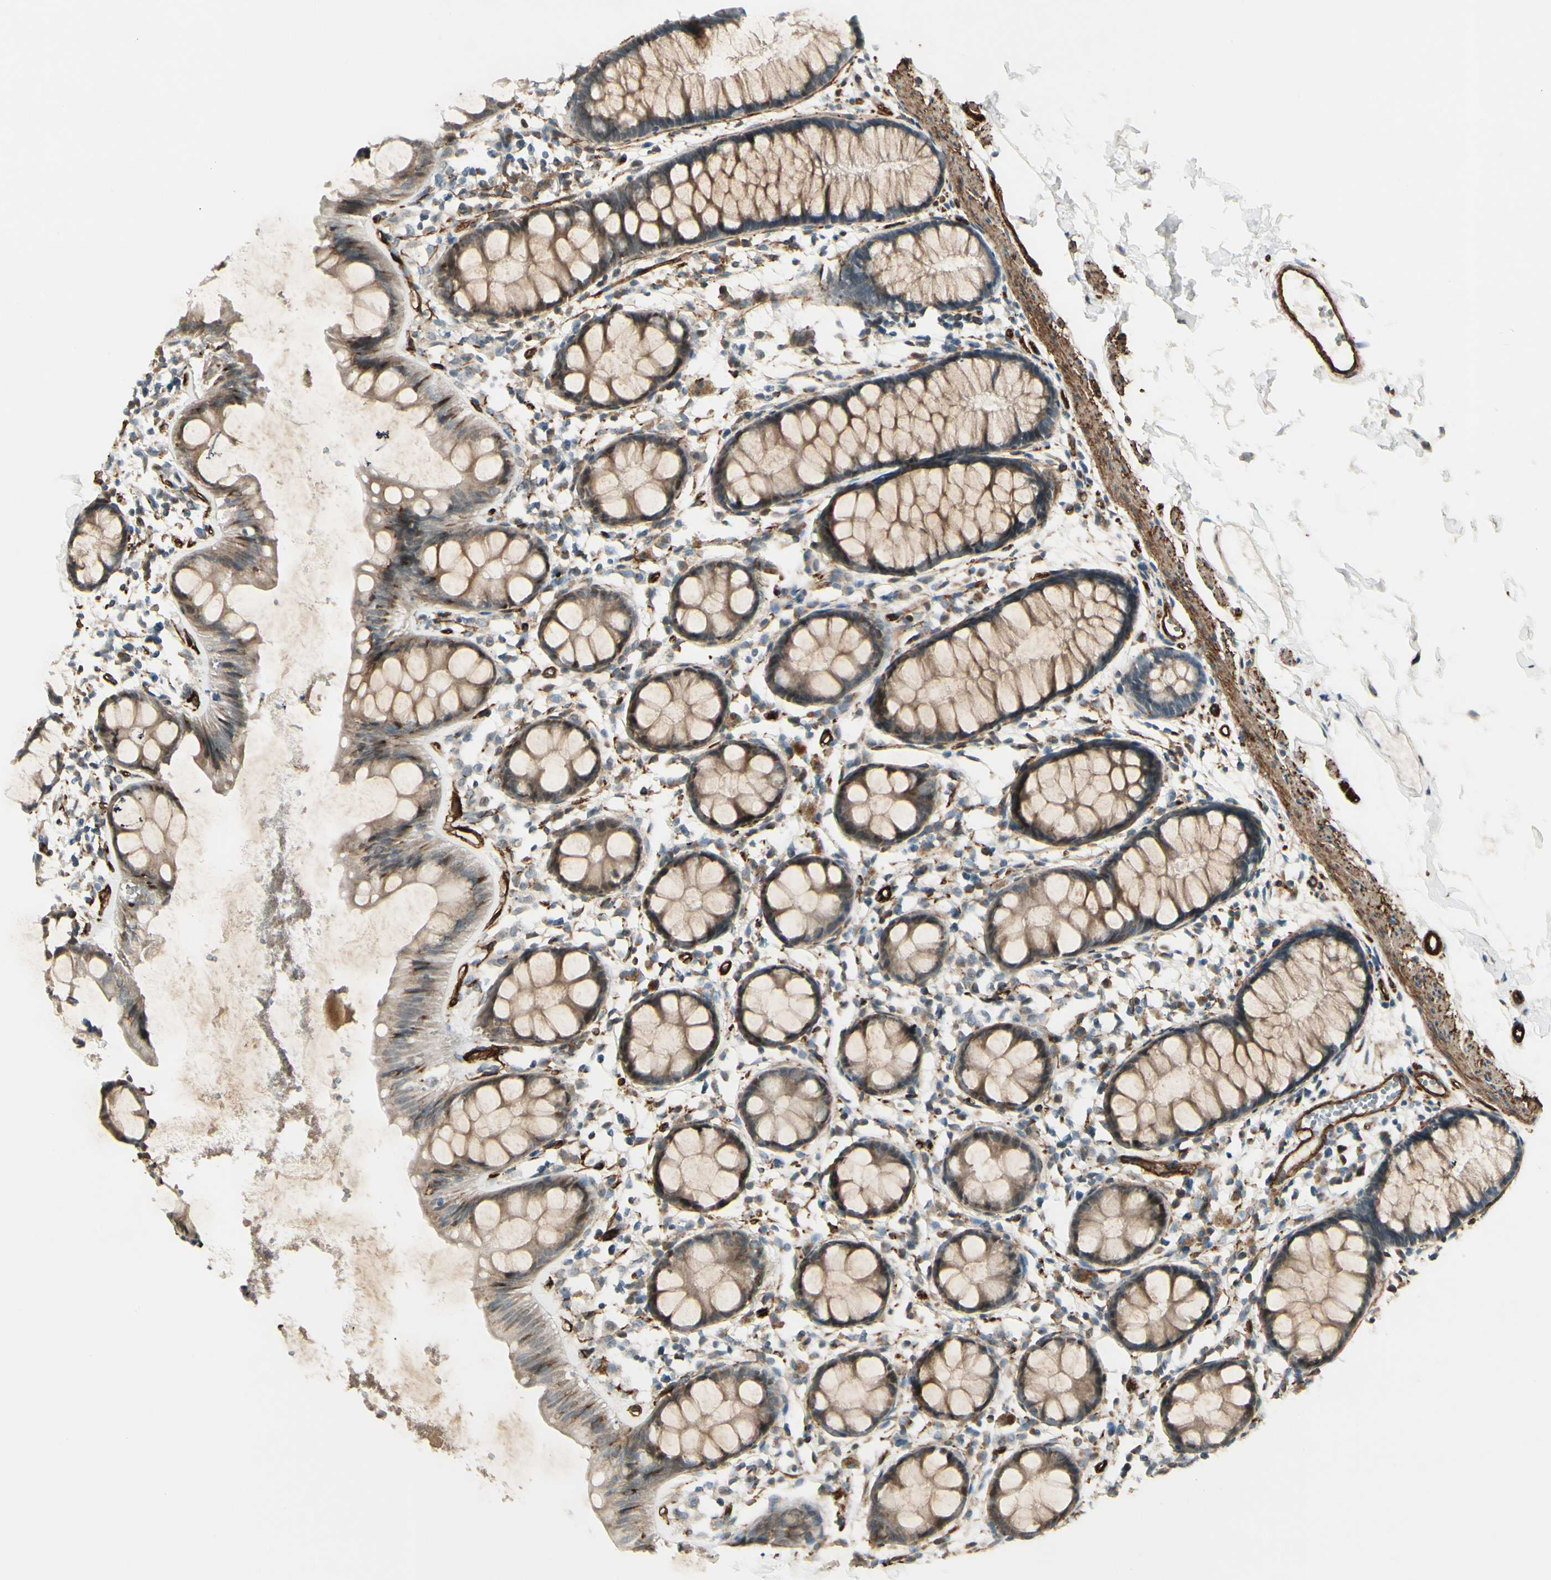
{"staining": {"intensity": "weak", "quantity": ">75%", "location": "cytoplasmic/membranous"}, "tissue": "rectum", "cell_type": "Glandular cells", "image_type": "normal", "snomed": [{"axis": "morphology", "description": "Normal tissue, NOS"}, {"axis": "topography", "description": "Rectum"}], "caption": "DAB immunohistochemical staining of unremarkable rectum reveals weak cytoplasmic/membranous protein expression in about >75% of glandular cells.", "gene": "MCAM", "patient": {"sex": "female", "age": 66}}